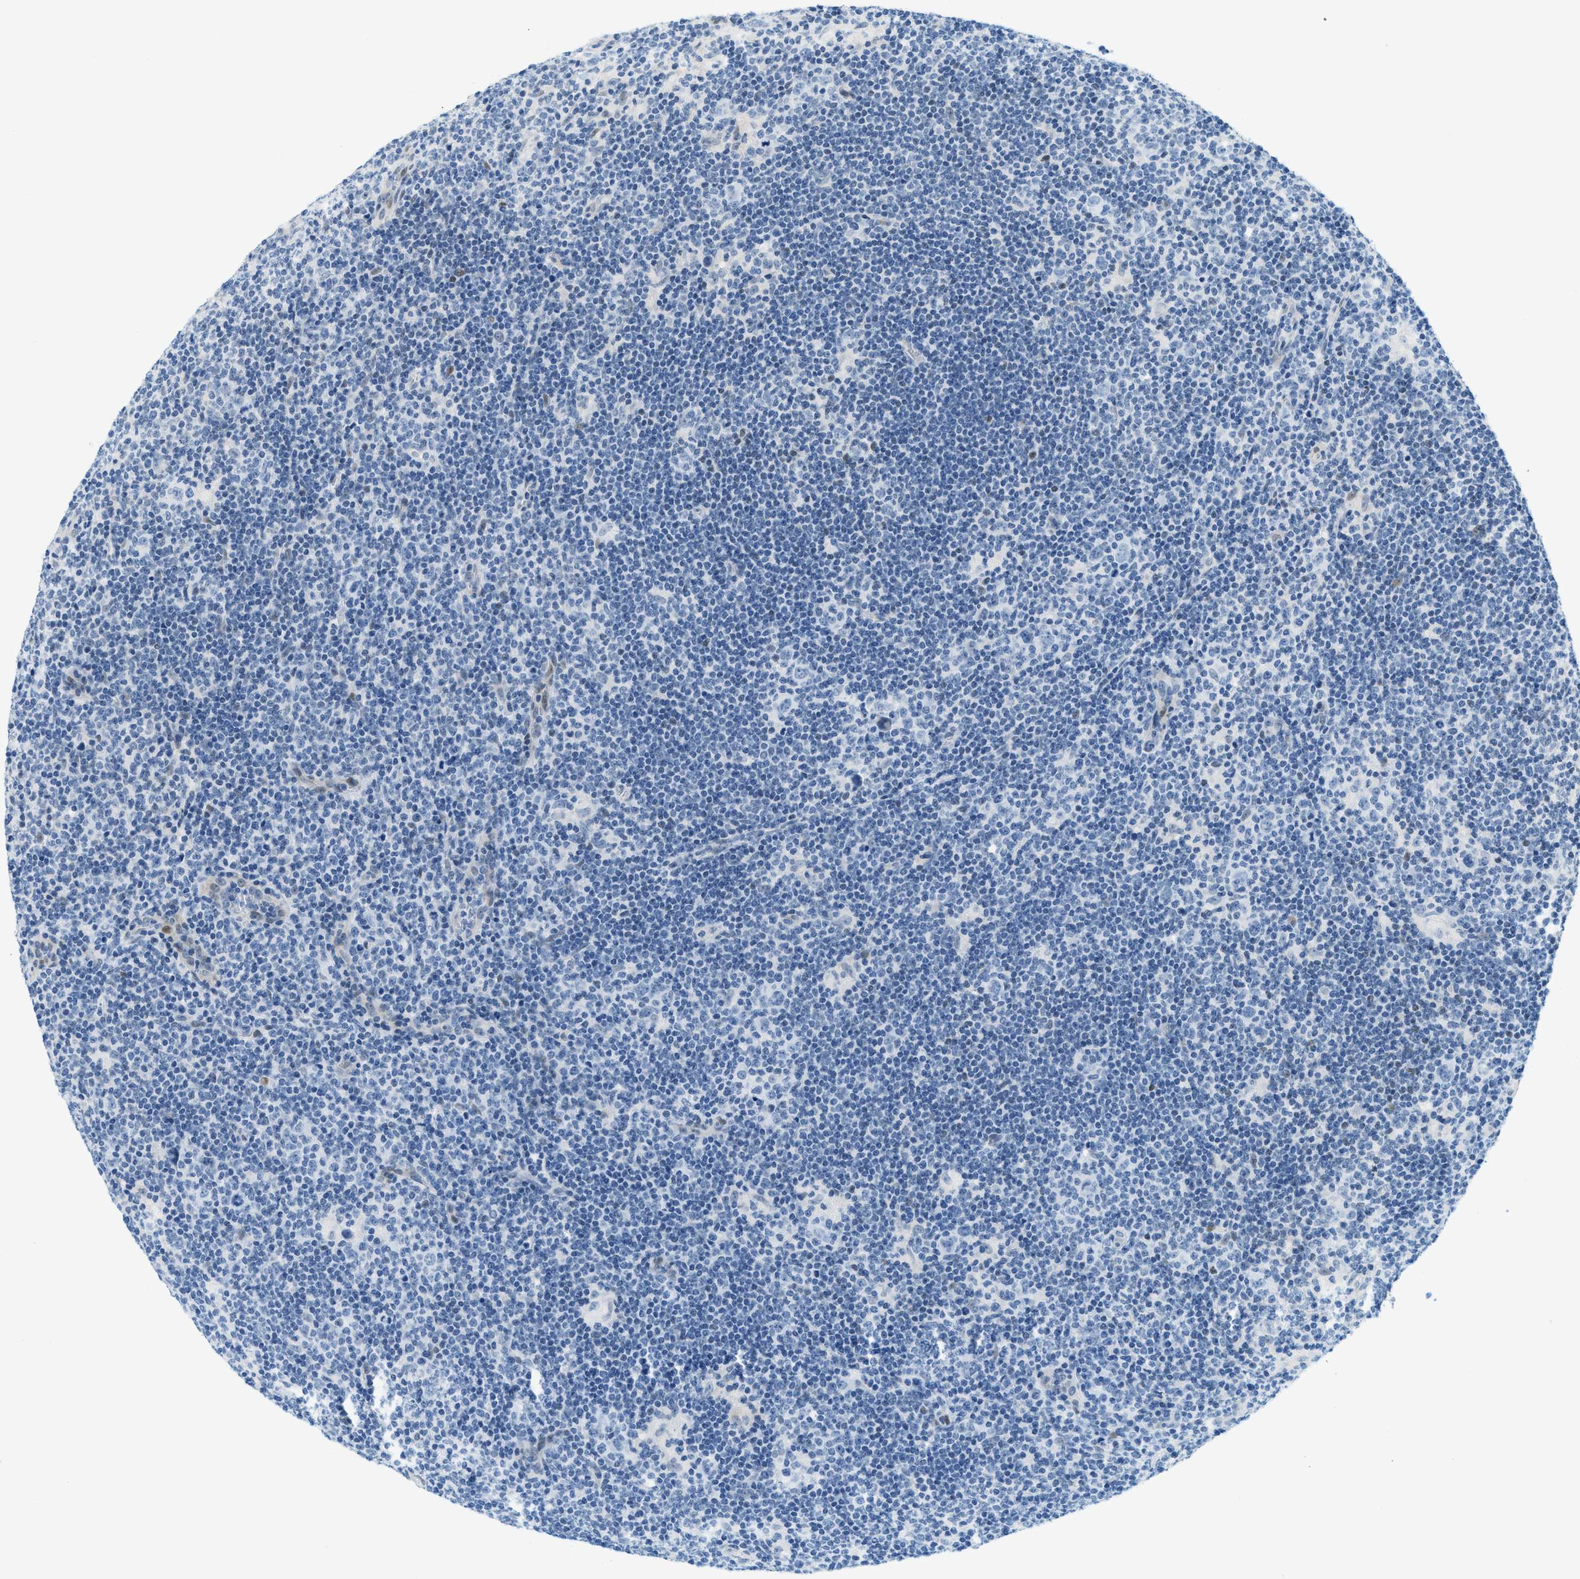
{"staining": {"intensity": "negative", "quantity": "none", "location": "none"}, "tissue": "lymphoma", "cell_type": "Tumor cells", "image_type": "cancer", "snomed": [{"axis": "morphology", "description": "Hodgkin's disease, NOS"}, {"axis": "topography", "description": "Lymph node"}], "caption": "Lymphoma stained for a protein using immunohistochemistry (IHC) demonstrates no expression tumor cells.", "gene": "CYP4X1", "patient": {"sex": "female", "age": 57}}